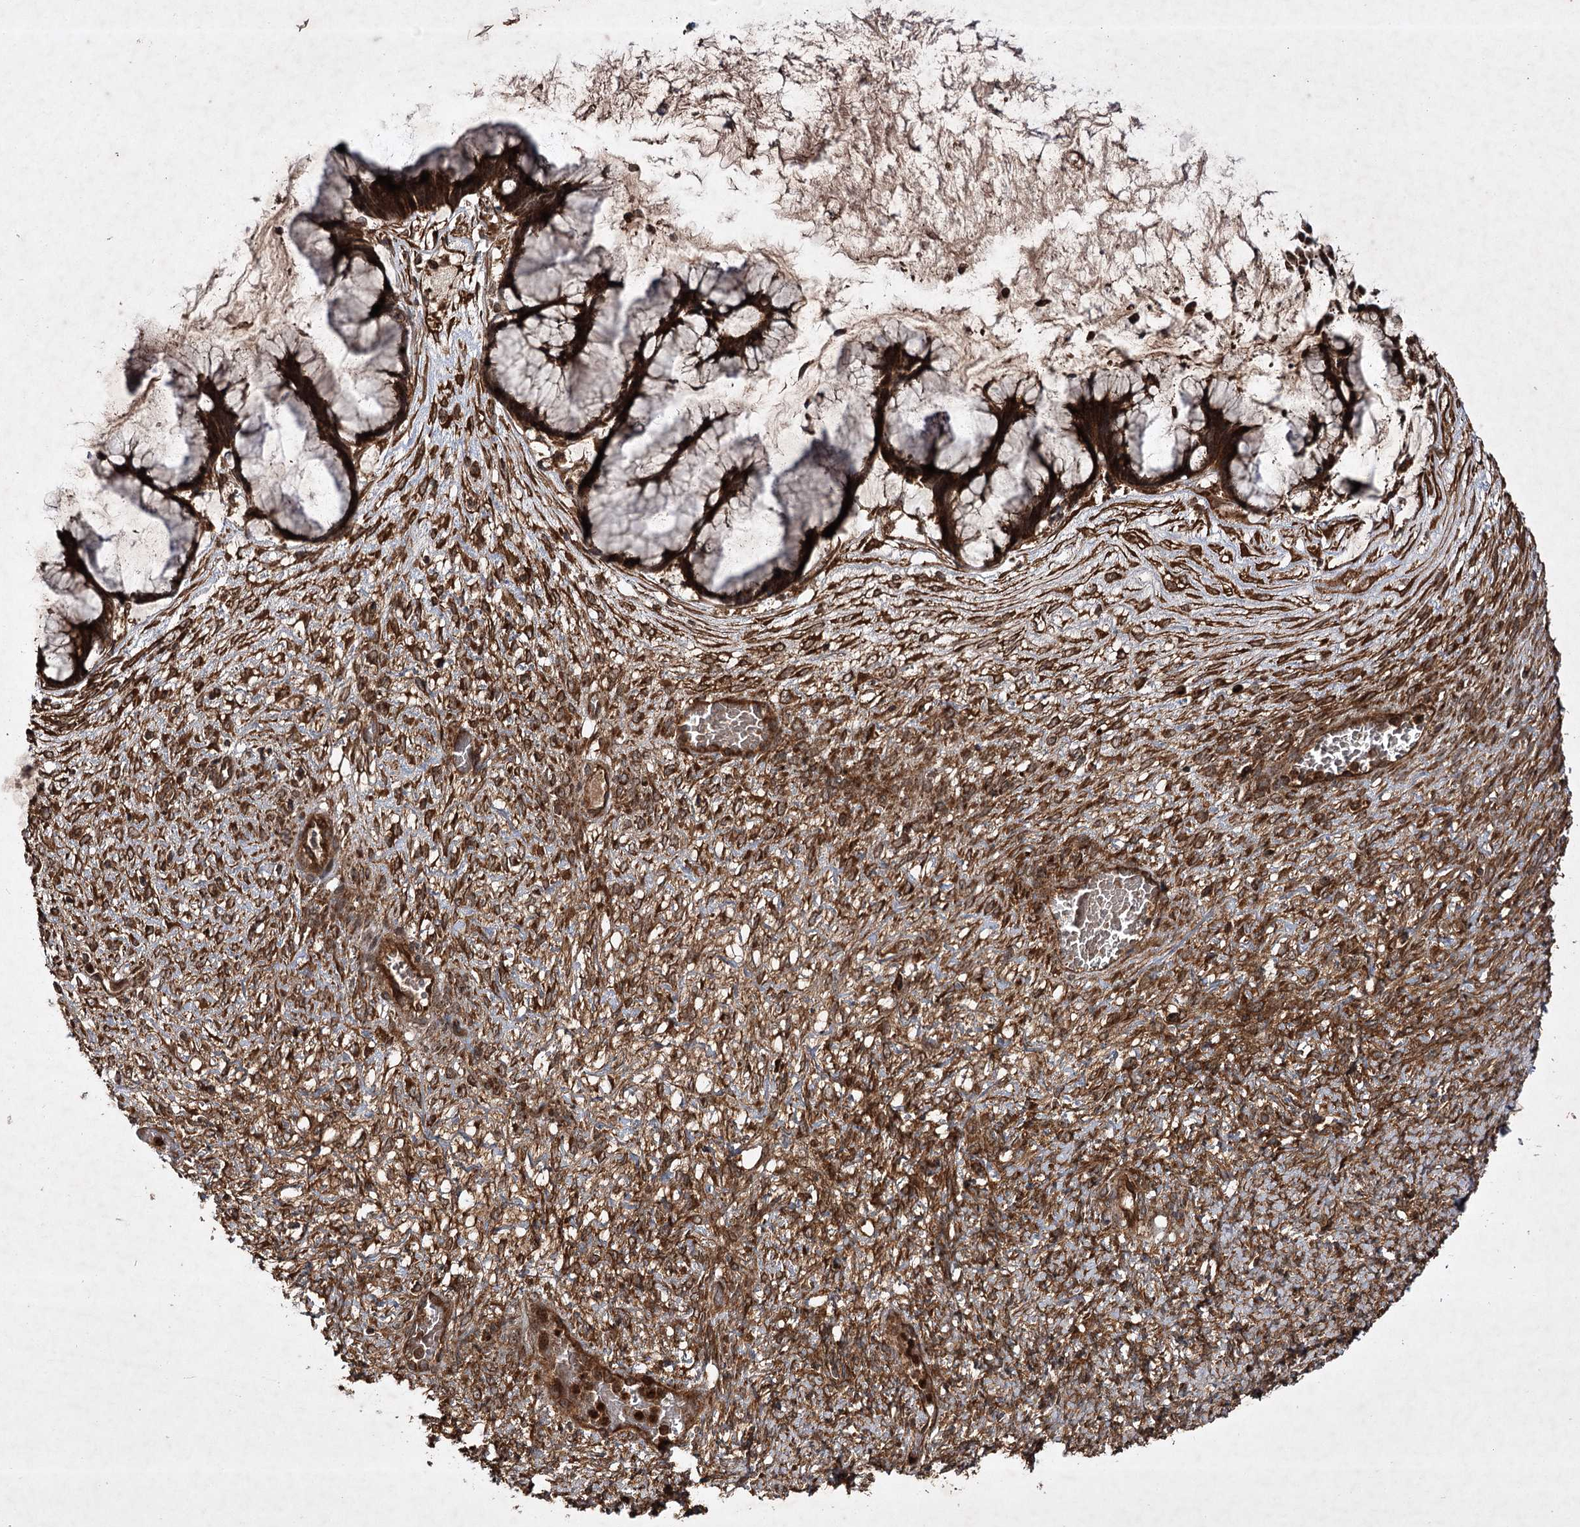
{"staining": {"intensity": "strong", "quantity": ">75%", "location": "cytoplasmic/membranous"}, "tissue": "ovarian cancer", "cell_type": "Tumor cells", "image_type": "cancer", "snomed": [{"axis": "morphology", "description": "Cystadenocarcinoma, mucinous, NOS"}, {"axis": "topography", "description": "Ovary"}], "caption": "Immunohistochemical staining of human ovarian cancer (mucinous cystadenocarcinoma) exhibits high levels of strong cytoplasmic/membranous expression in about >75% of tumor cells. (Brightfield microscopy of DAB IHC at high magnification).", "gene": "DNAJC13", "patient": {"sex": "female", "age": 42}}